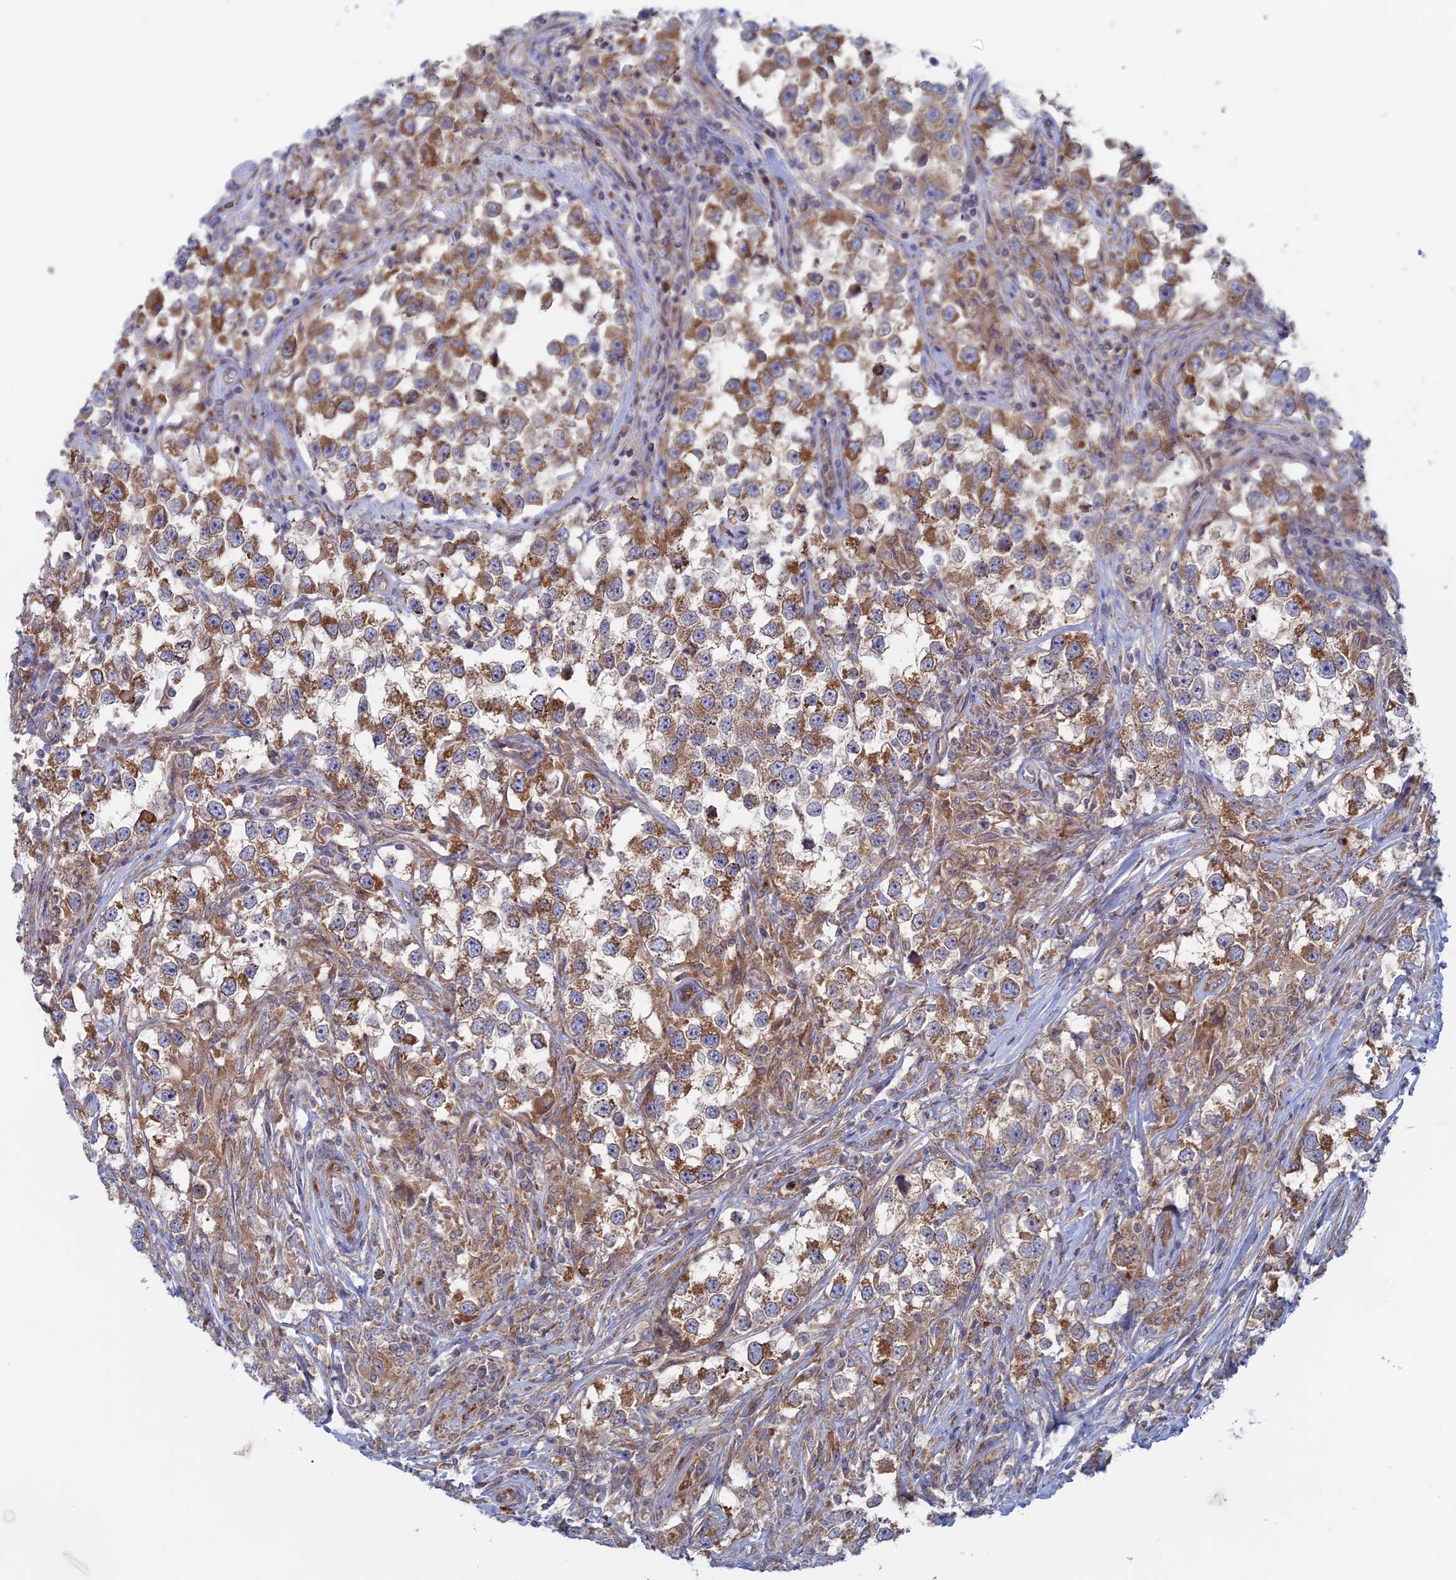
{"staining": {"intensity": "moderate", "quantity": ">75%", "location": "cytoplasmic/membranous"}, "tissue": "testis cancer", "cell_type": "Tumor cells", "image_type": "cancer", "snomed": [{"axis": "morphology", "description": "Seminoma, NOS"}, {"axis": "topography", "description": "Testis"}], "caption": "A high-resolution histopathology image shows IHC staining of testis seminoma, which exhibits moderate cytoplasmic/membranous staining in approximately >75% of tumor cells.", "gene": "TBC1D30", "patient": {"sex": "male", "age": 46}}